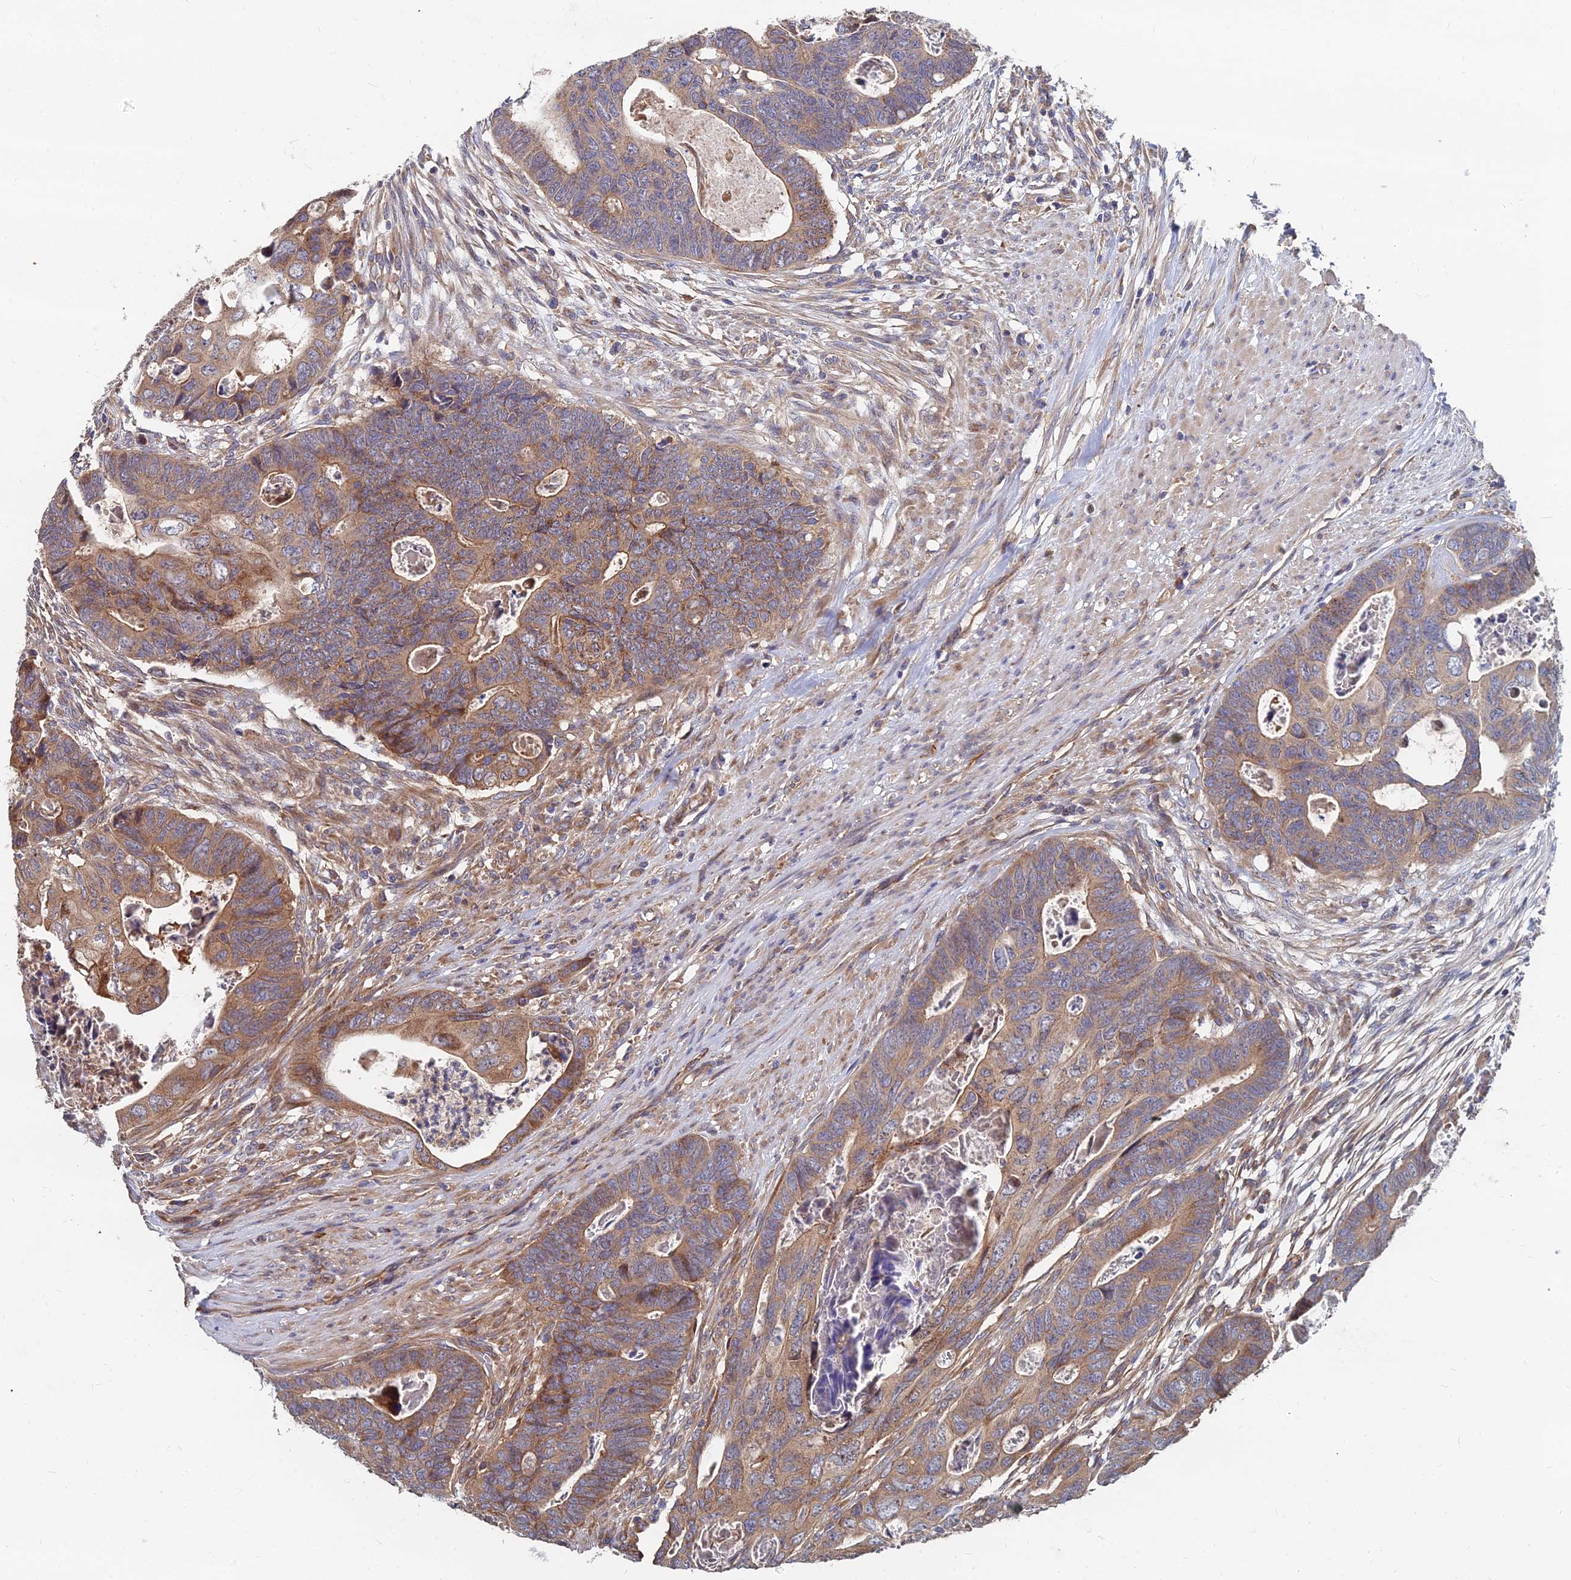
{"staining": {"intensity": "moderate", "quantity": ">75%", "location": "cytoplasmic/membranous"}, "tissue": "colorectal cancer", "cell_type": "Tumor cells", "image_type": "cancer", "snomed": [{"axis": "morphology", "description": "Adenocarcinoma, NOS"}, {"axis": "topography", "description": "Rectum"}], "caption": "Immunohistochemical staining of human adenocarcinoma (colorectal) reveals medium levels of moderate cytoplasmic/membranous protein staining in about >75% of tumor cells.", "gene": "CCZ1", "patient": {"sex": "female", "age": 78}}